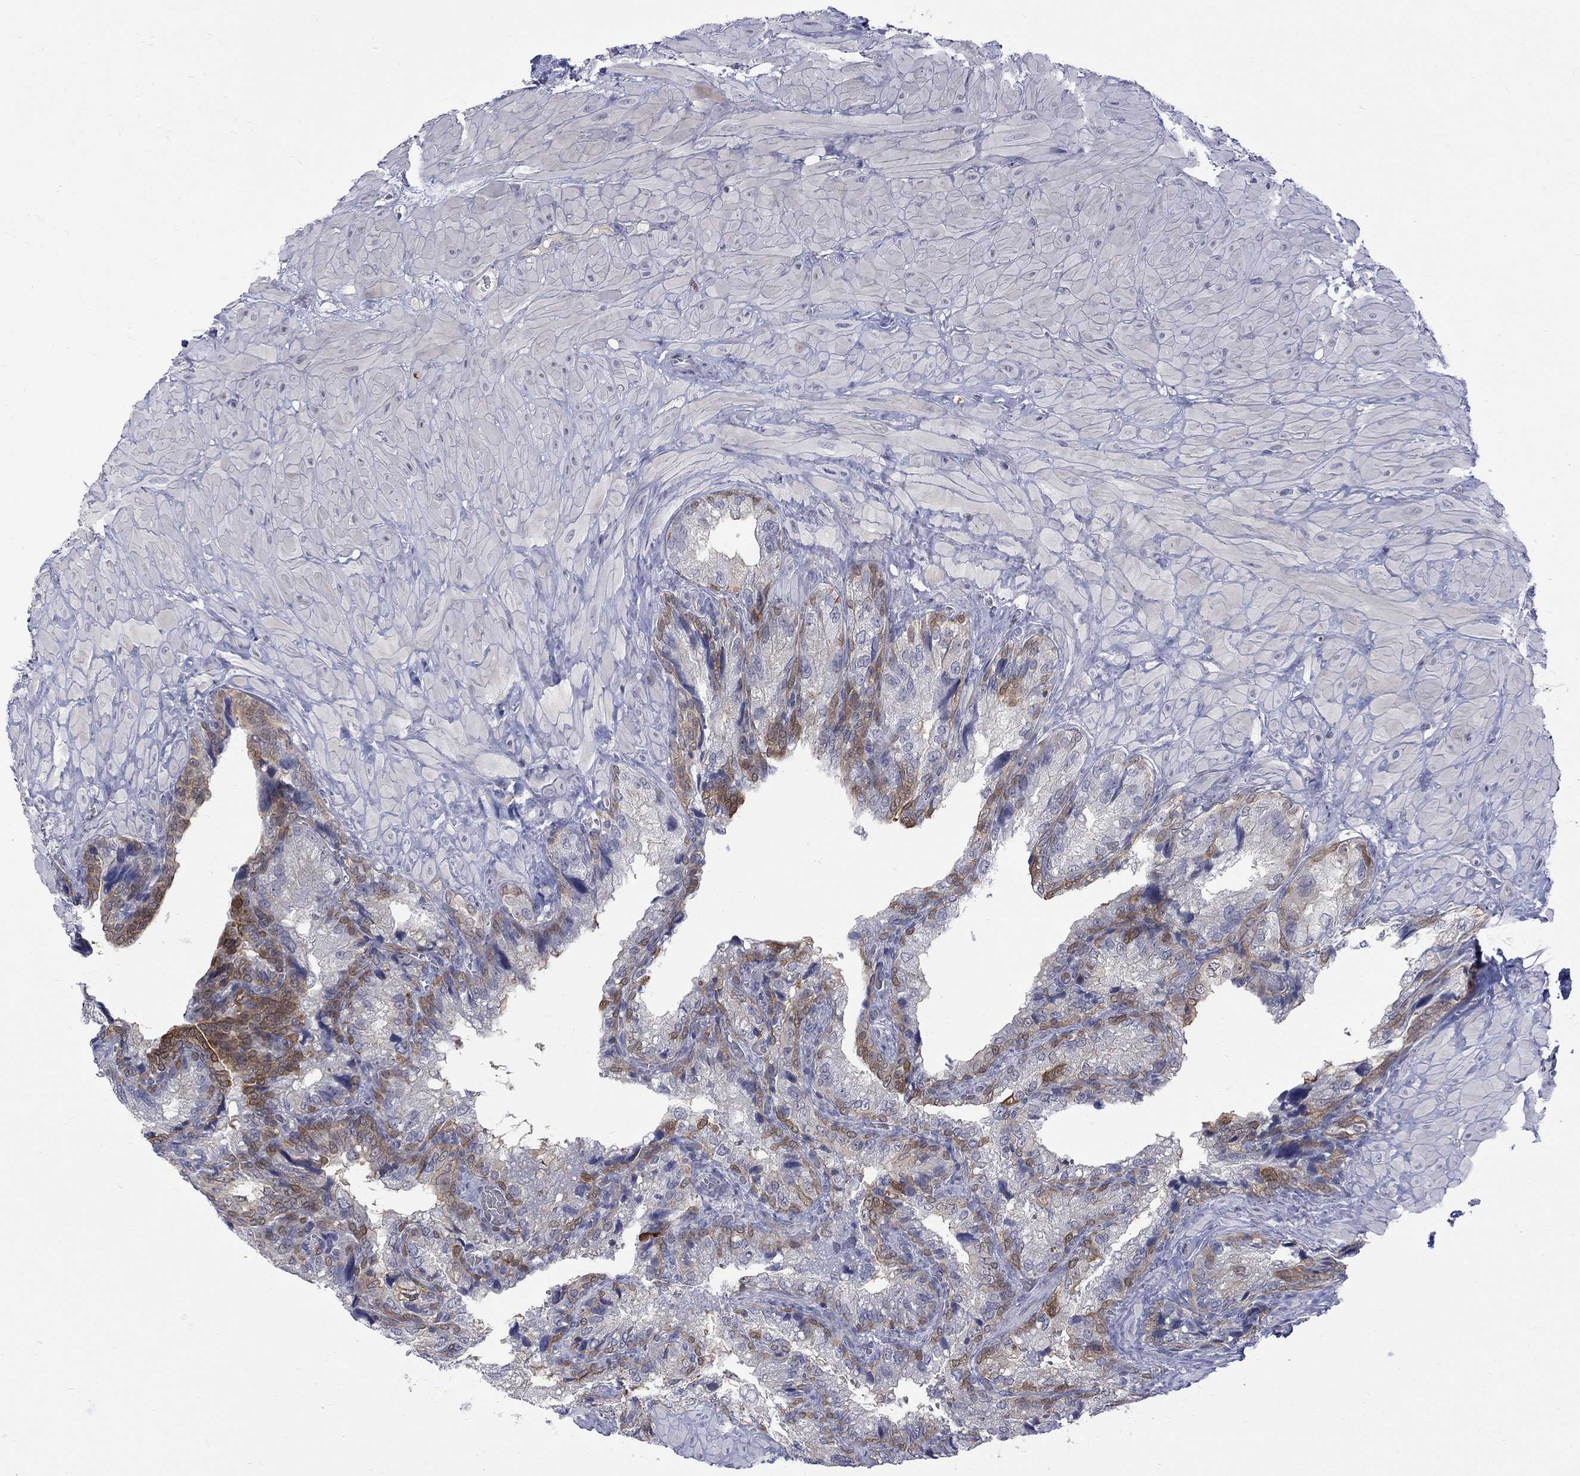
{"staining": {"intensity": "moderate", "quantity": "<25%", "location": "cytoplasmic/membranous"}, "tissue": "prostate cancer", "cell_type": "Tumor cells", "image_type": "cancer", "snomed": [{"axis": "morphology", "description": "Adenocarcinoma, NOS"}, {"axis": "topography", "description": "Prostate and seminal vesicle, NOS"}], "caption": "Immunohistochemistry (IHC) photomicrograph of prostate cancer (adenocarcinoma) stained for a protein (brown), which shows low levels of moderate cytoplasmic/membranous staining in about <25% of tumor cells.", "gene": "HKDC1", "patient": {"sex": "male", "age": 62}}